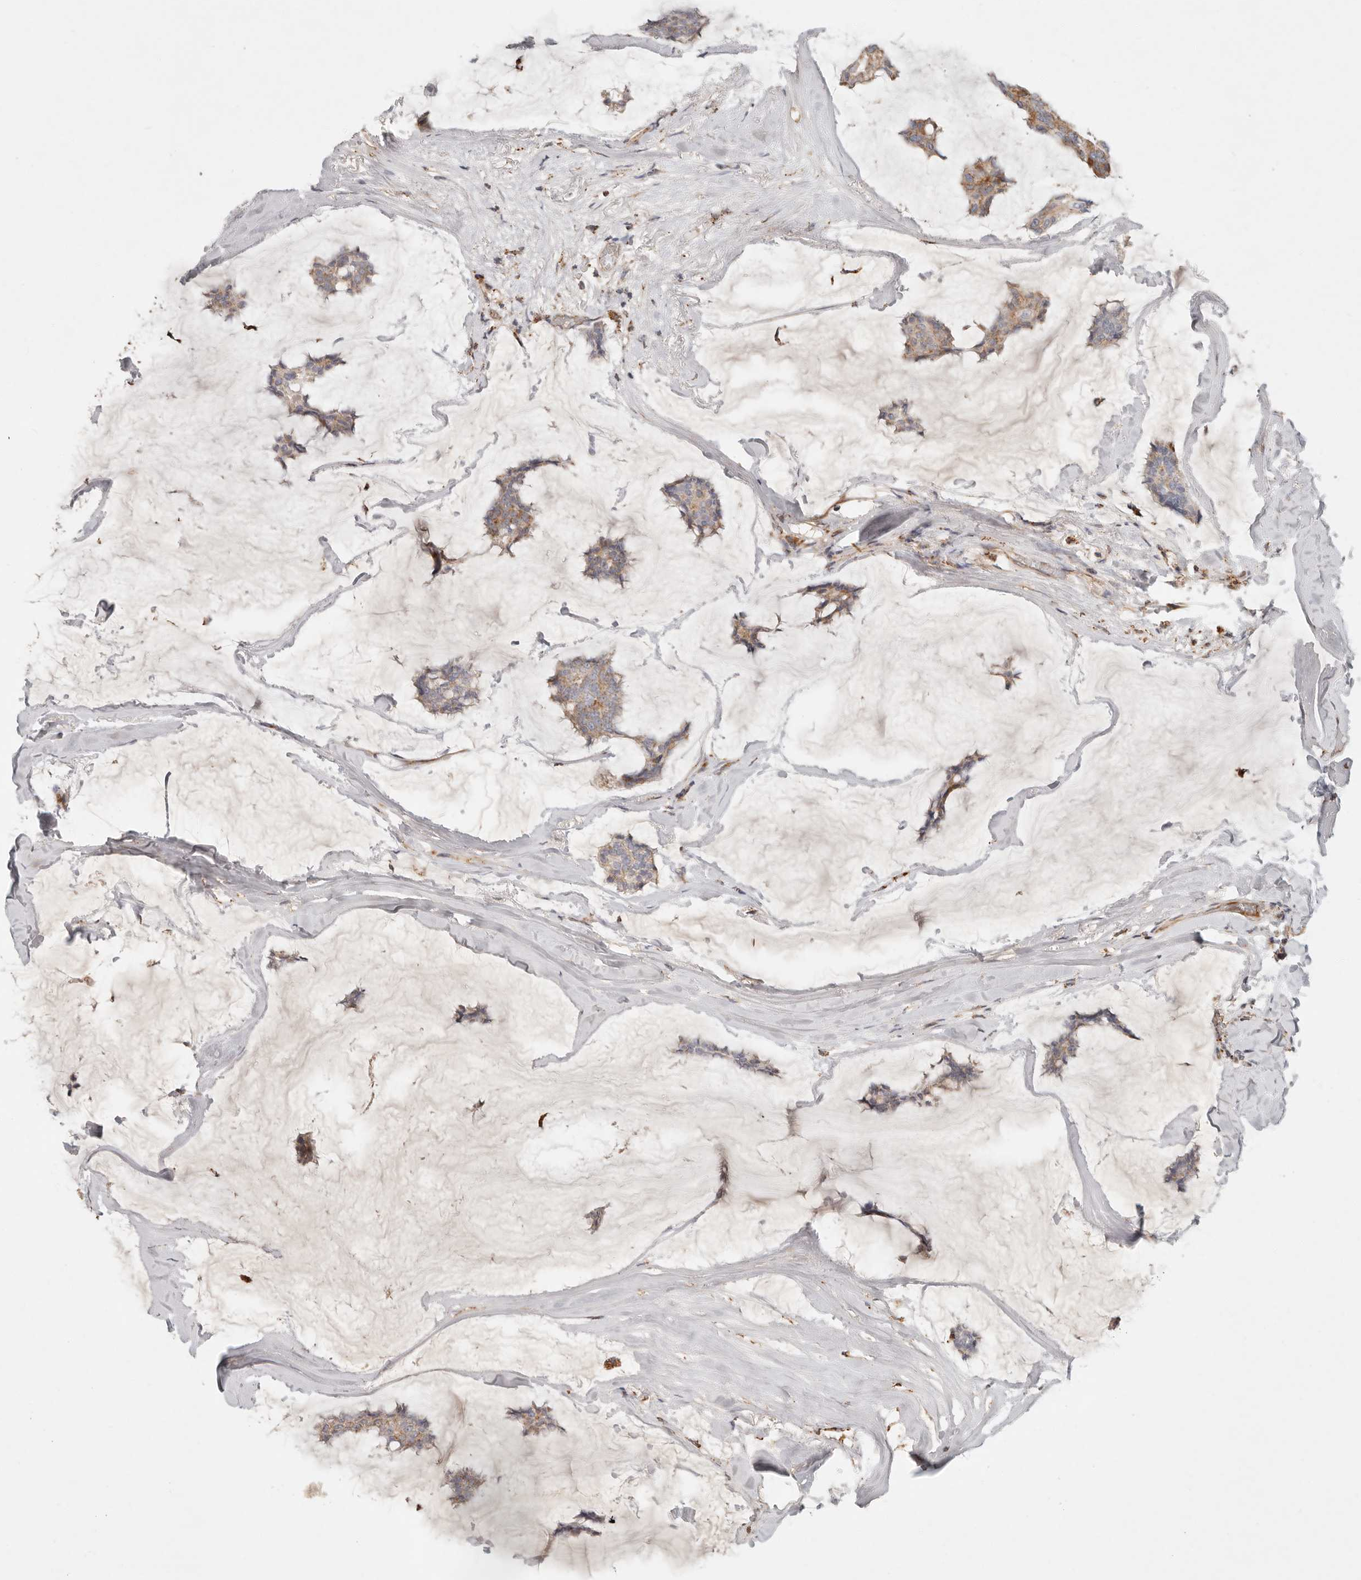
{"staining": {"intensity": "moderate", "quantity": ">75%", "location": "cytoplasmic/membranous"}, "tissue": "breast cancer", "cell_type": "Tumor cells", "image_type": "cancer", "snomed": [{"axis": "morphology", "description": "Duct carcinoma"}, {"axis": "topography", "description": "Breast"}], "caption": "Protein analysis of breast intraductal carcinoma tissue reveals moderate cytoplasmic/membranous positivity in approximately >75% of tumor cells.", "gene": "ARHGEF10L", "patient": {"sex": "female", "age": 93}}